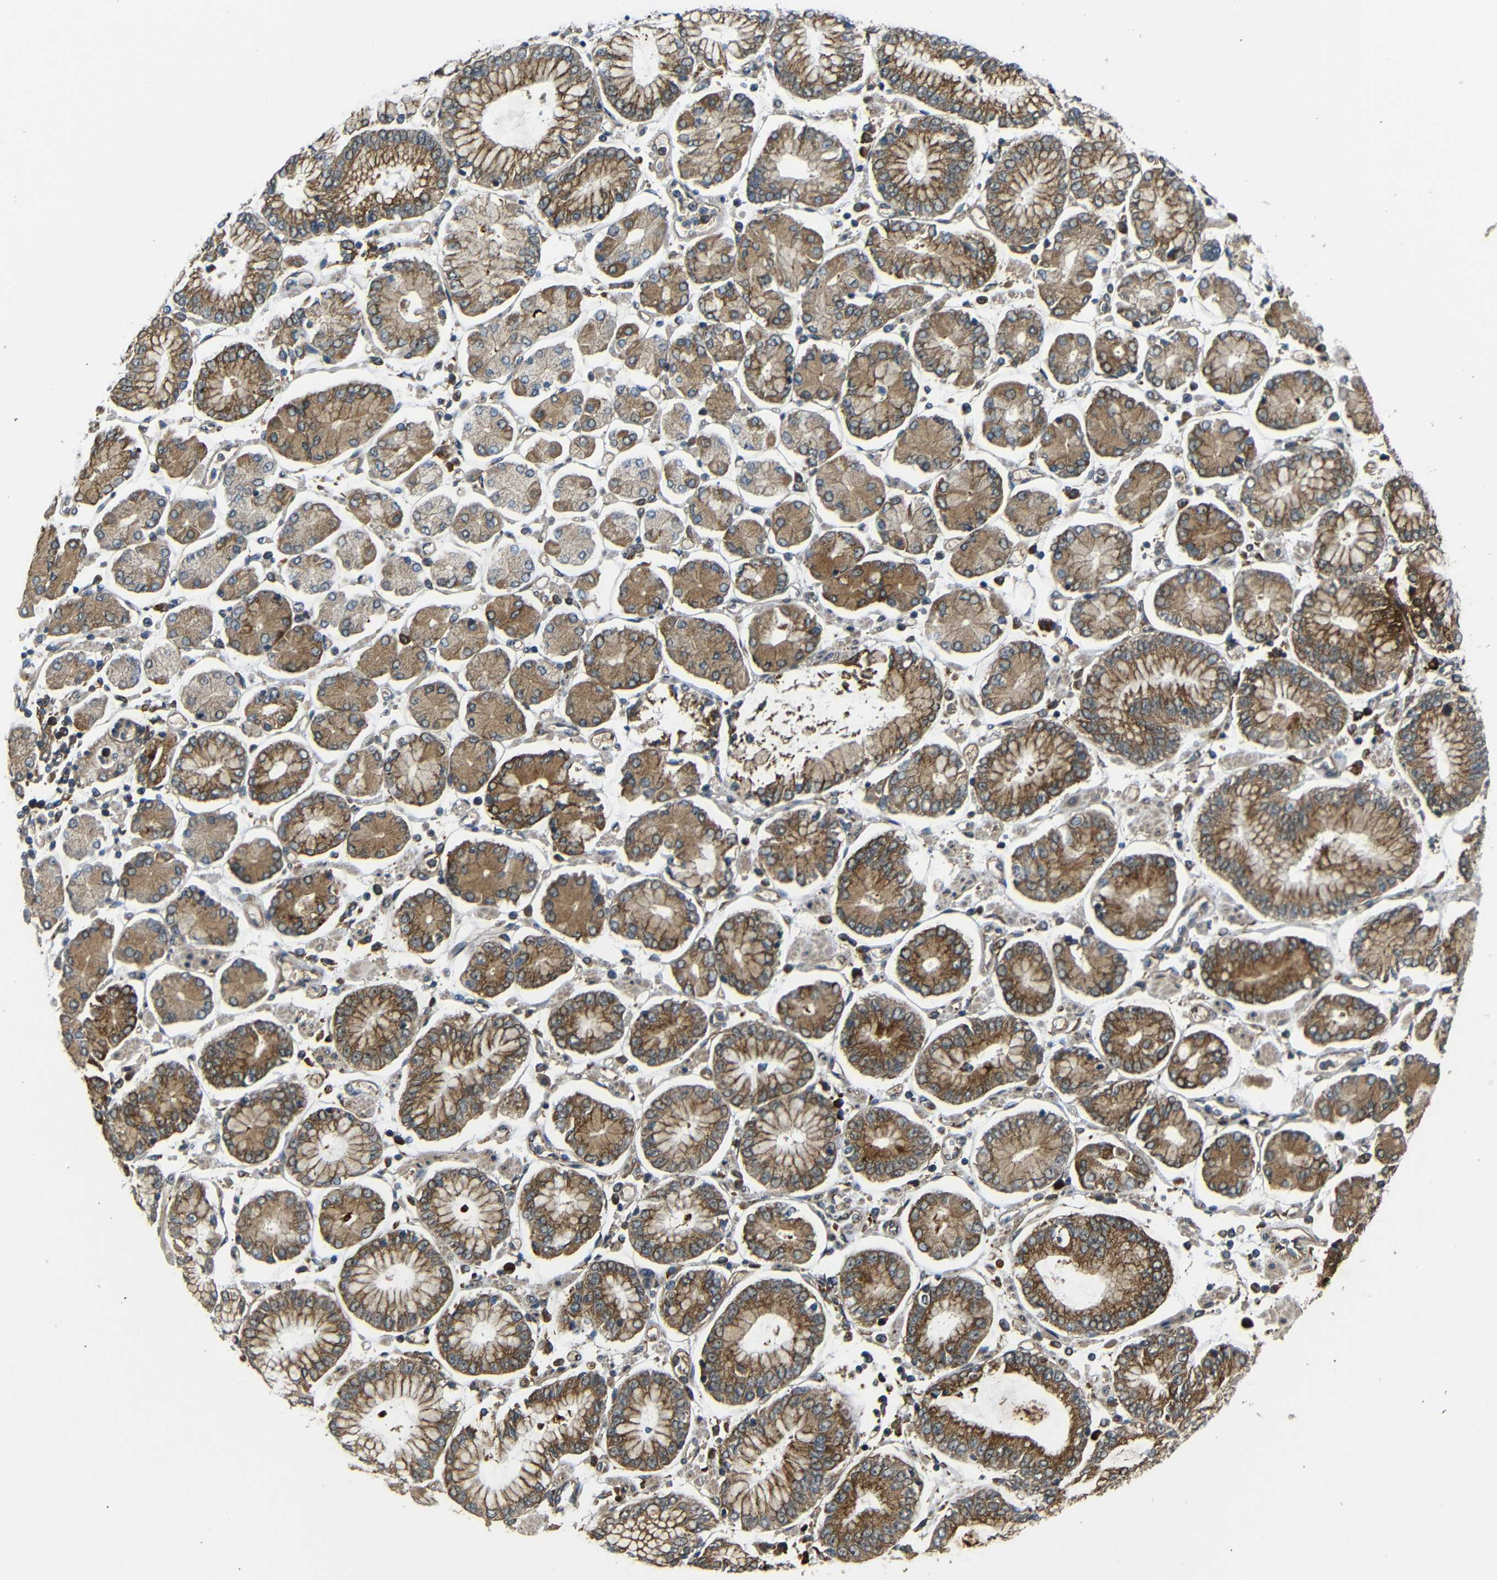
{"staining": {"intensity": "moderate", "quantity": ">75%", "location": "cytoplasmic/membranous"}, "tissue": "stomach cancer", "cell_type": "Tumor cells", "image_type": "cancer", "snomed": [{"axis": "morphology", "description": "Adenocarcinoma, NOS"}, {"axis": "topography", "description": "Stomach"}], "caption": "The immunohistochemical stain shows moderate cytoplasmic/membranous staining in tumor cells of stomach adenocarcinoma tissue.", "gene": "EPHB2", "patient": {"sex": "male", "age": 76}}